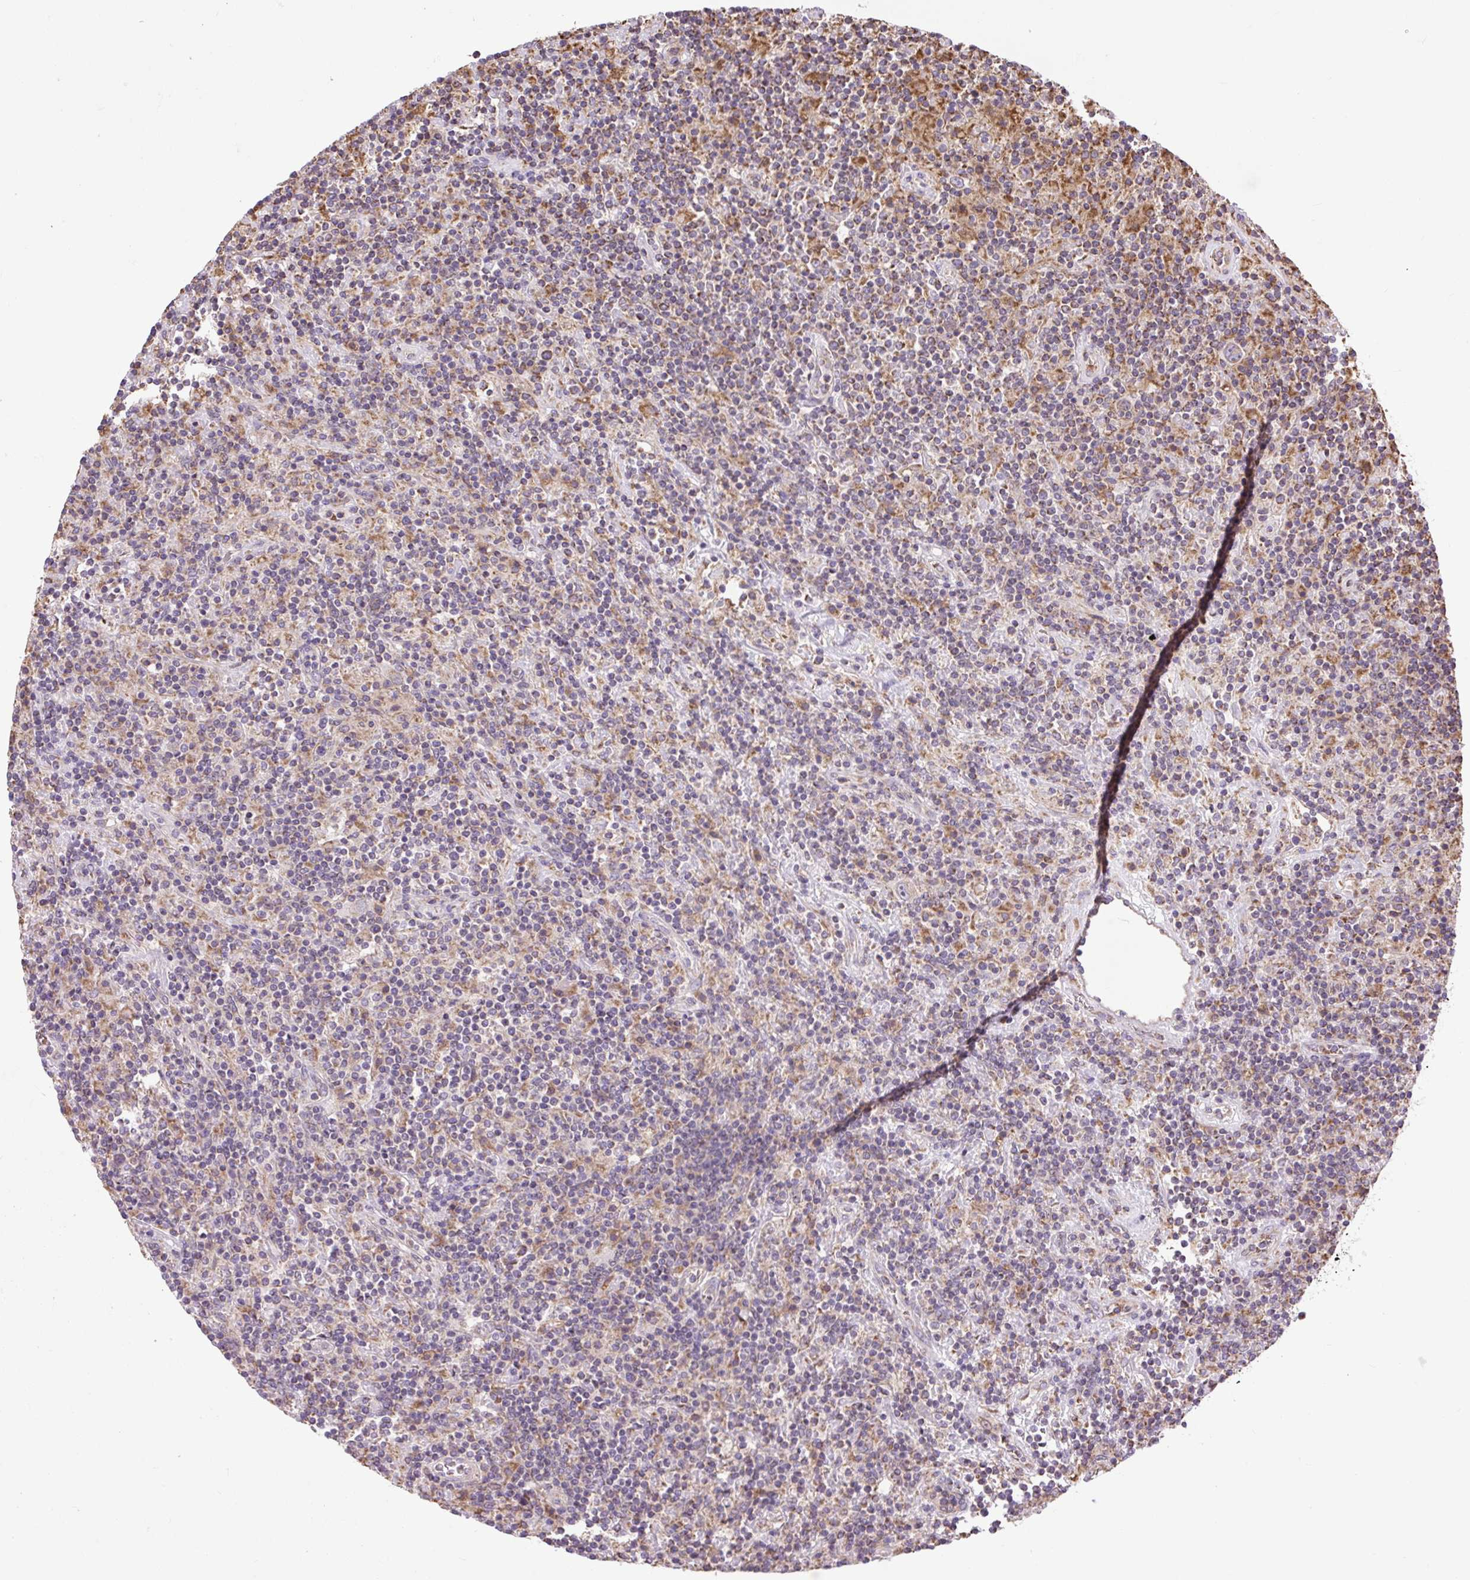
{"staining": {"intensity": "moderate", "quantity": ">75%", "location": "cytoplasmic/membranous"}, "tissue": "lymphoma", "cell_type": "Tumor cells", "image_type": "cancer", "snomed": [{"axis": "morphology", "description": "Hodgkin's disease, NOS"}, {"axis": "topography", "description": "Lymph node"}], "caption": "Brown immunohistochemical staining in lymphoma shows moderate cytoplasmic/membranous staining in approximately >75% of tumor cells. Nuclei are stained in blue.", "gene": "PLCG1", "patient": {"sex": "male", "age": 70}}